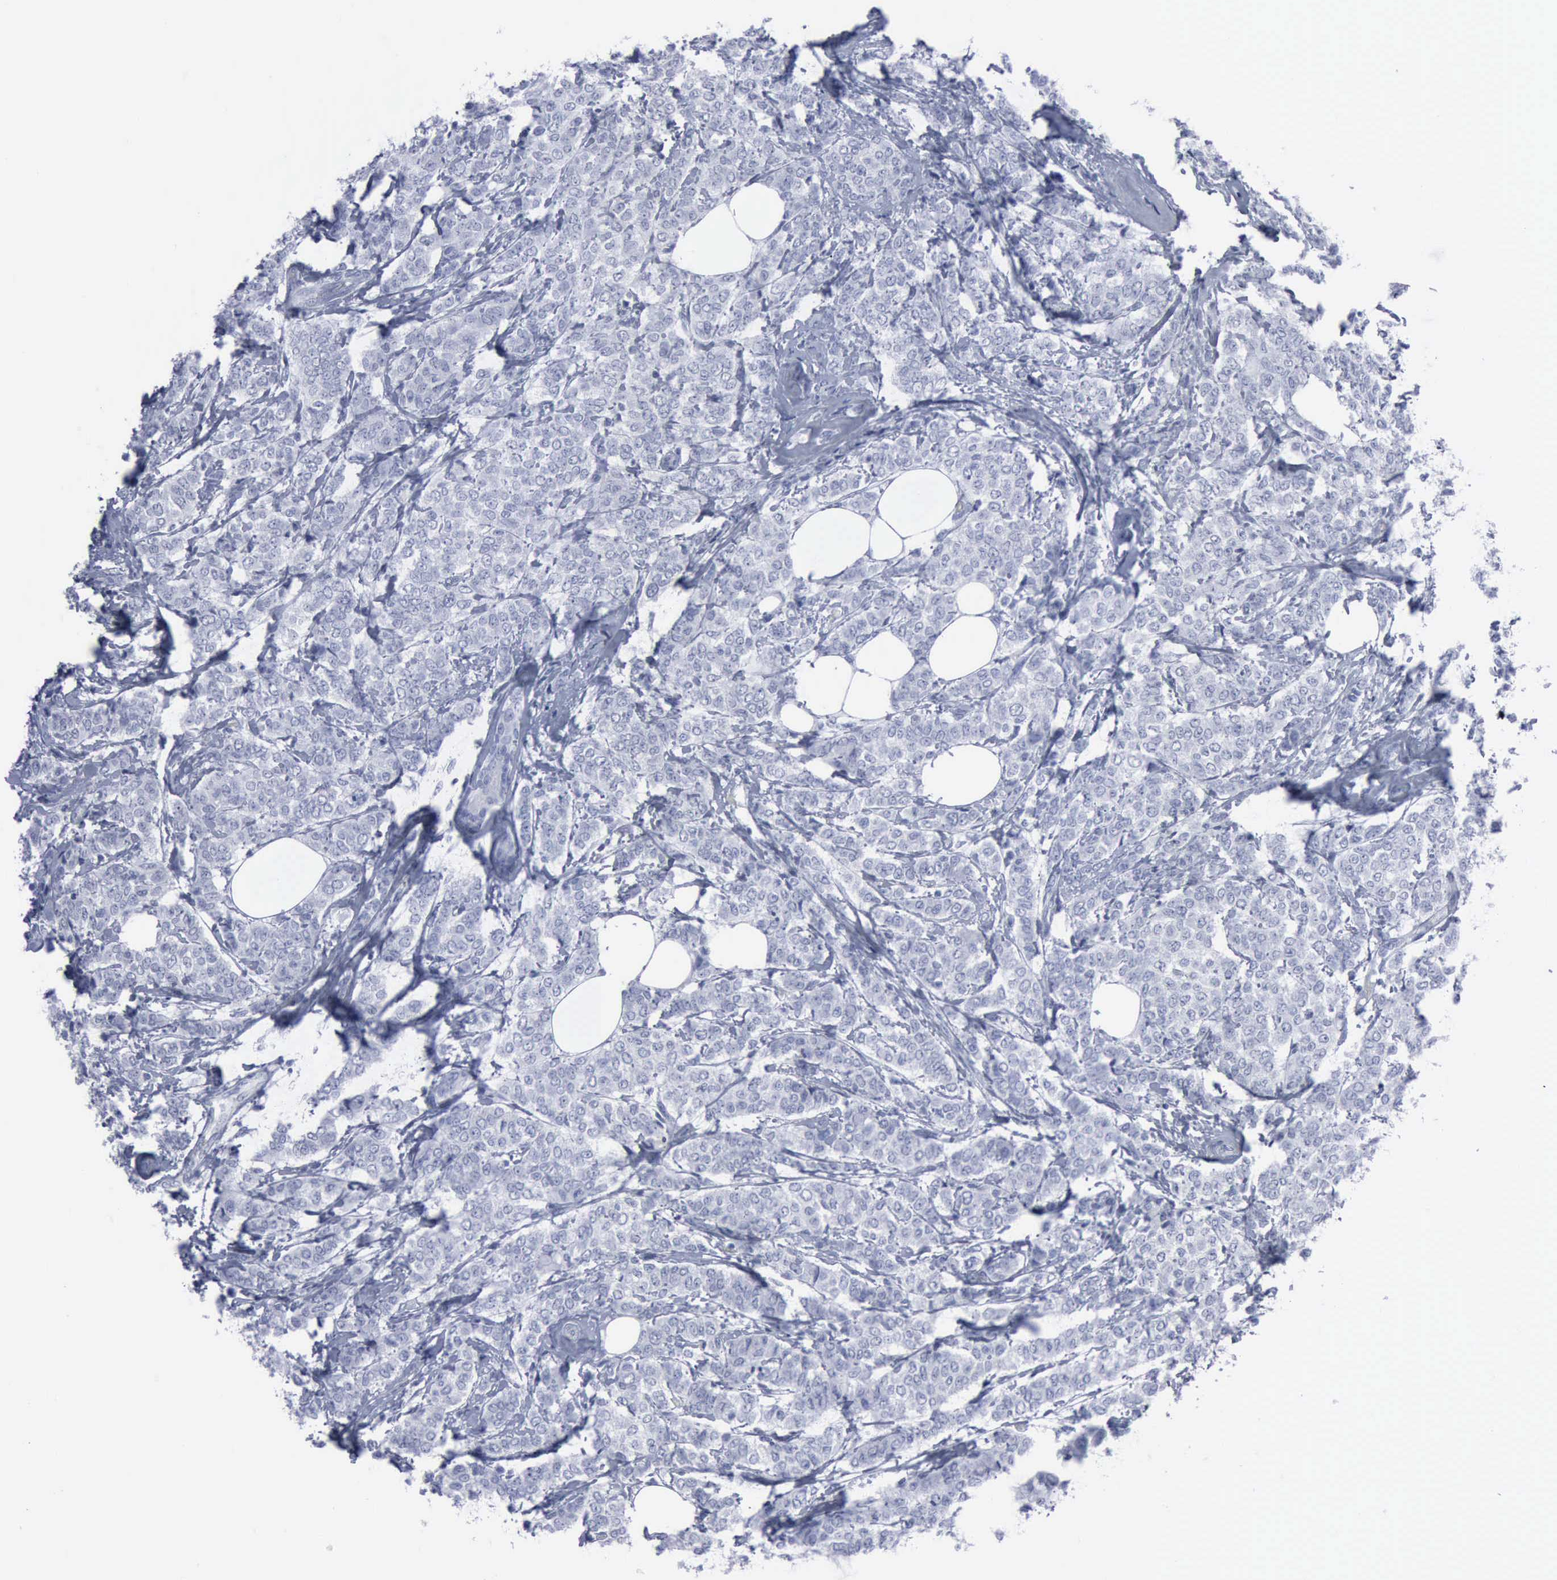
{"staining": {"intensity": "negative", "quantity": "none", "location": "none"}, "tissue": "breast cancer", "cell_type": "Tumor cells", "image_type": "cancer", "snomed": [{"axis": "morphology", "description": "Lobular carcinoma"}, {"axis": "topography", "description": "Breast"}], "caption": "This is a histopathology image of IHC staining of breast cancer, which shows no positivity in tumor cells.", "gene": "VCAM1", "patient": {"sex": "female", "age": 60}}